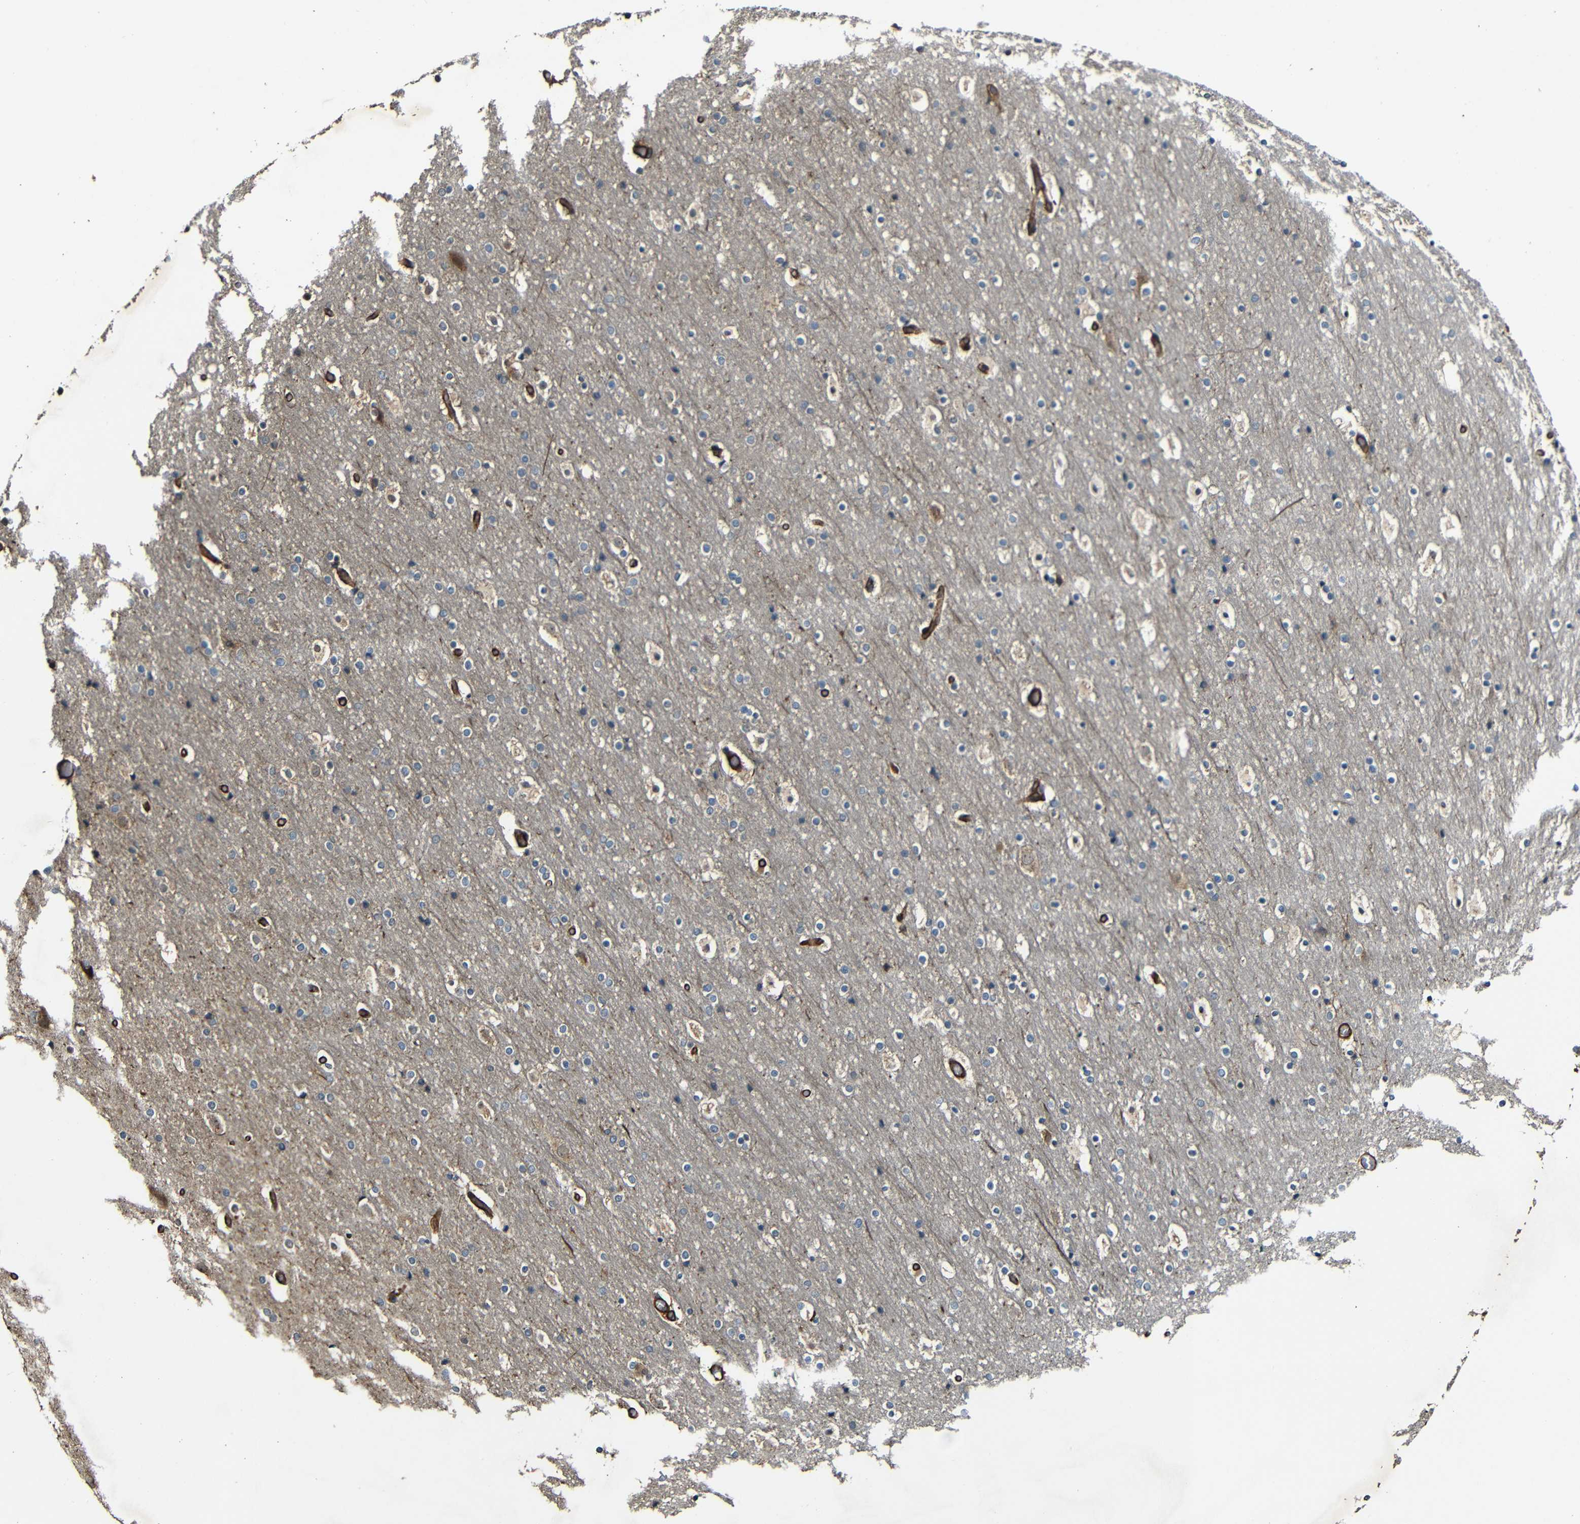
{"staining": {"intensity": "strong", "quantity": ">75%", "location": "cytoplasmic/membranous"}, "tissue": "cerebral cortex", "cell_type": "Endothelial cells", "image_type": "normal", "snomed": [{"axis": "morphology", "description": "Normal tissue, NOS"}, {"axis": "topography", "description": "Cerebral cortex"}], "caption": "Cerebral cortex stained with a brown dye displays strong cytoplasmic/membranous positive expression in approximately >75% of endothelial cells.", "gene": "RELL1", "patient": {"sex": "male", "age": 57}}